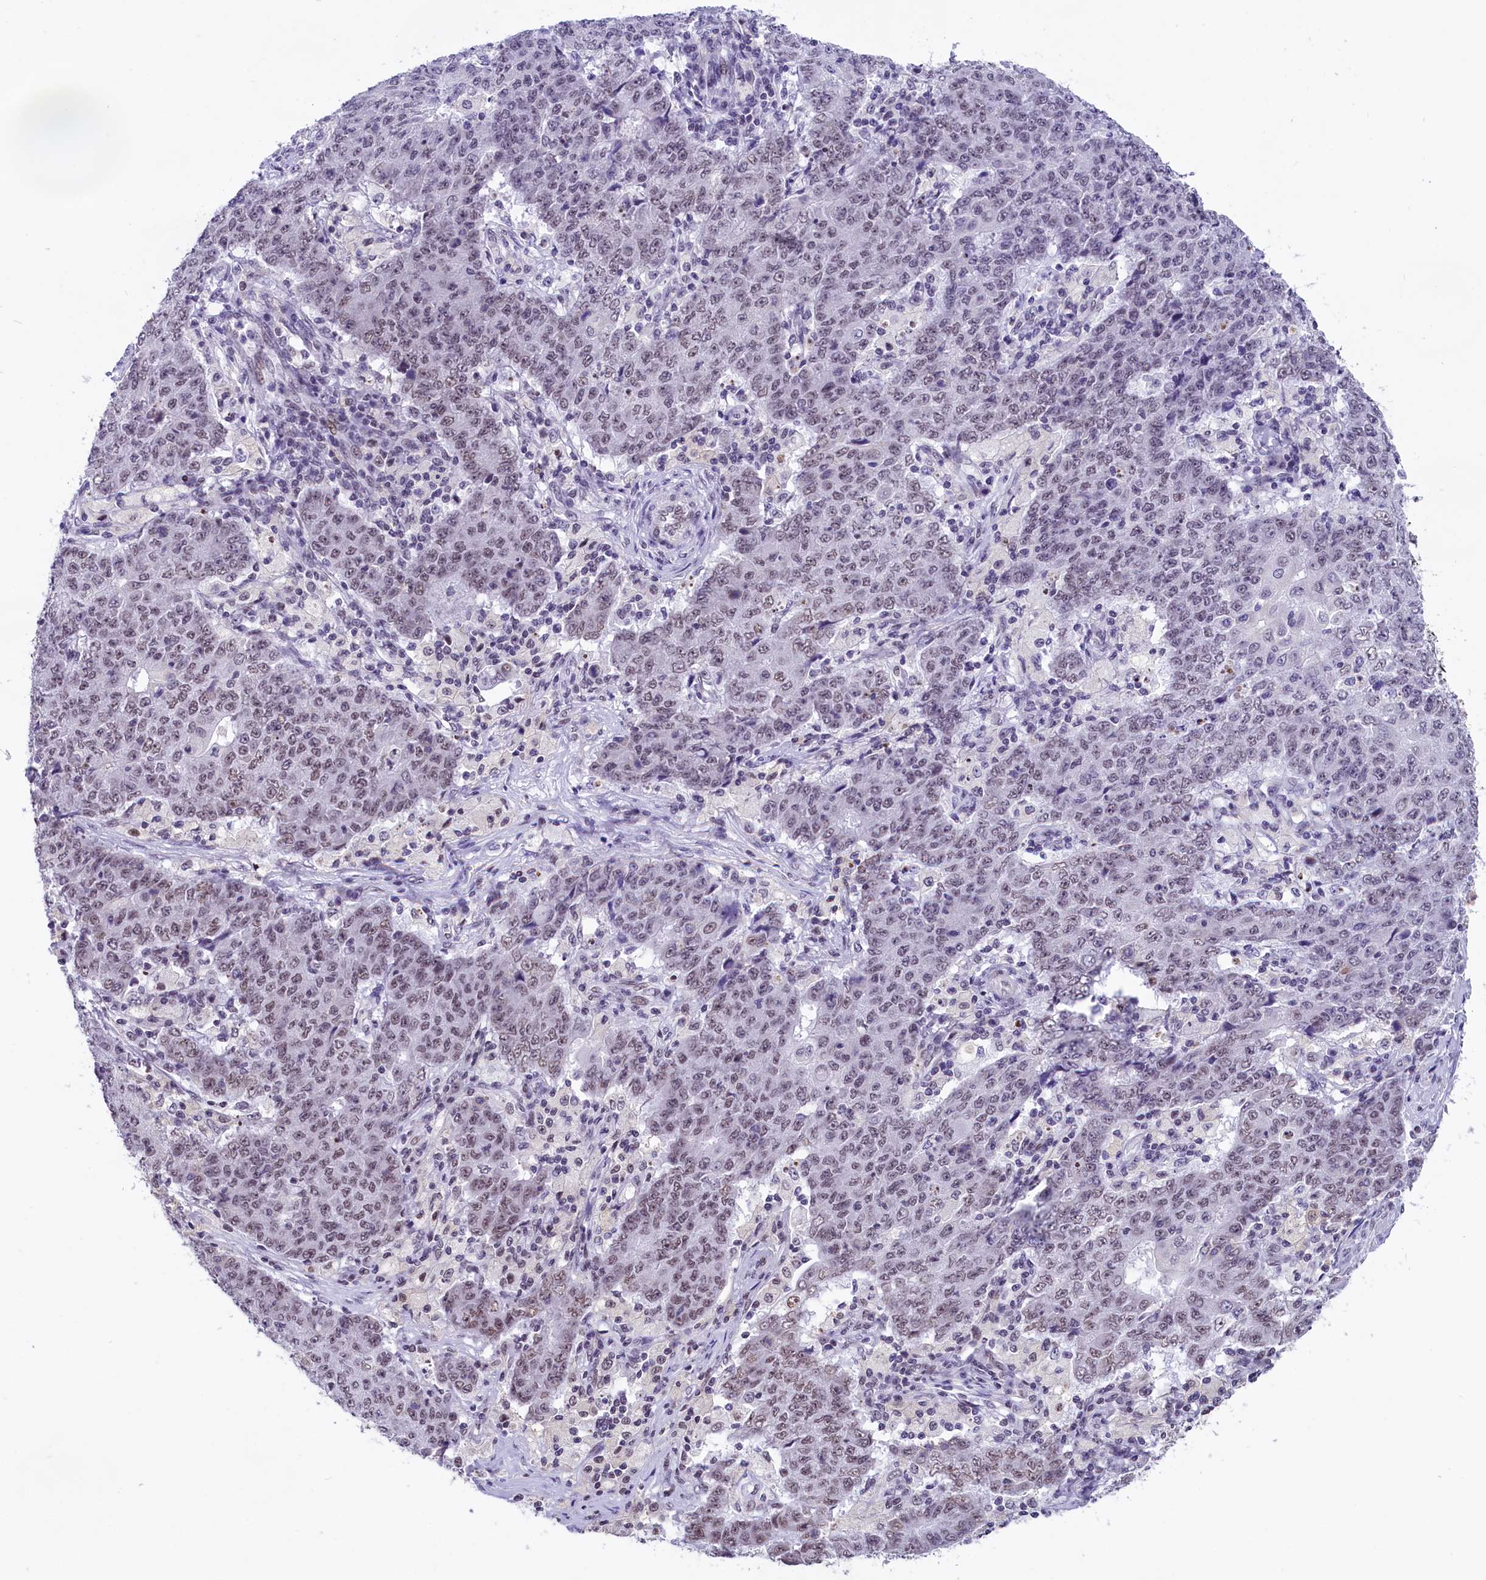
{"staining": {"intensity": "weak", "quantity": ">75%", "location": "nuclear"}, "tissue": "ovarian cancer", "cell_type": "Tumor cells", "image_type": "cancer", "snomed": [{"axis": "morphology", "description": "Carcinoma, endometroid"}, {"axis": "topography", "description": "Ovary"}], "caption": "Human ovarian cancer stained for a protein (brown) reveals weak nuclear positive positivity in approximately >75% of tumor cells.", "gene": "CDYL2", "patient": {"sex": "female", "age": 42}}